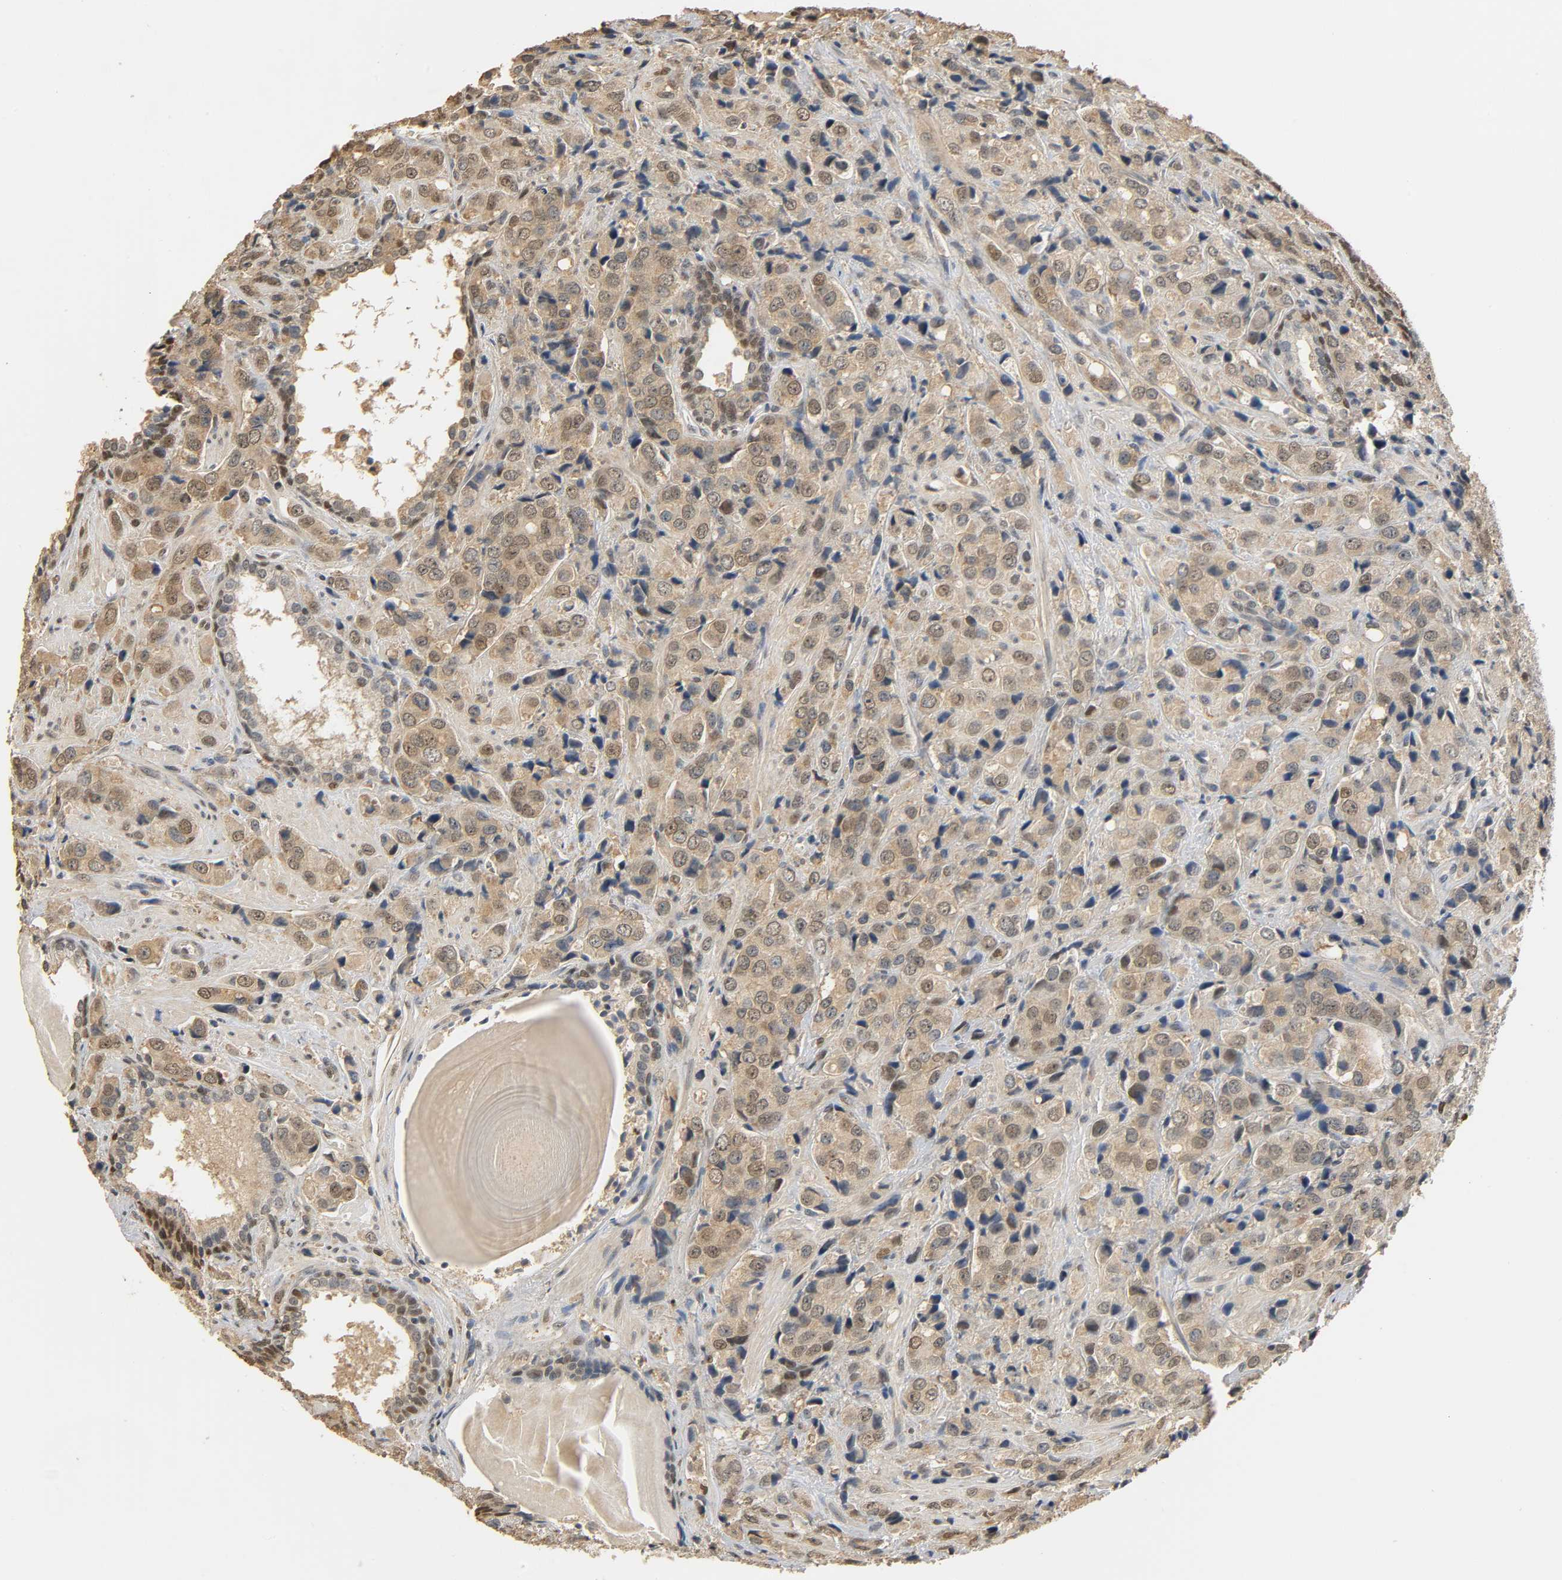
{"staining": {"intensity": "weak", "quantity": ">75%", "location": "cytoplasmic/membranous"}, "tissue": "prostate cancer", "cell_type": "Tumor cells", "image_type": "cancer", "snomed": [{"axis": "morphology", "description": "Adenocarcinoma, High grade"}, {"axis": "topography", "description": "Prostate"}], "caption": "DAB (3,3'-diaminobenzidine) immunohistochemical staining of human prostate adenocarcinoma (high-grade) reveals weak cytoplasmic/membranous protein staining in about >75% of tumor cells.", "gene": "ZFPM2", "patient": {"sex": "male", "age": 70}}